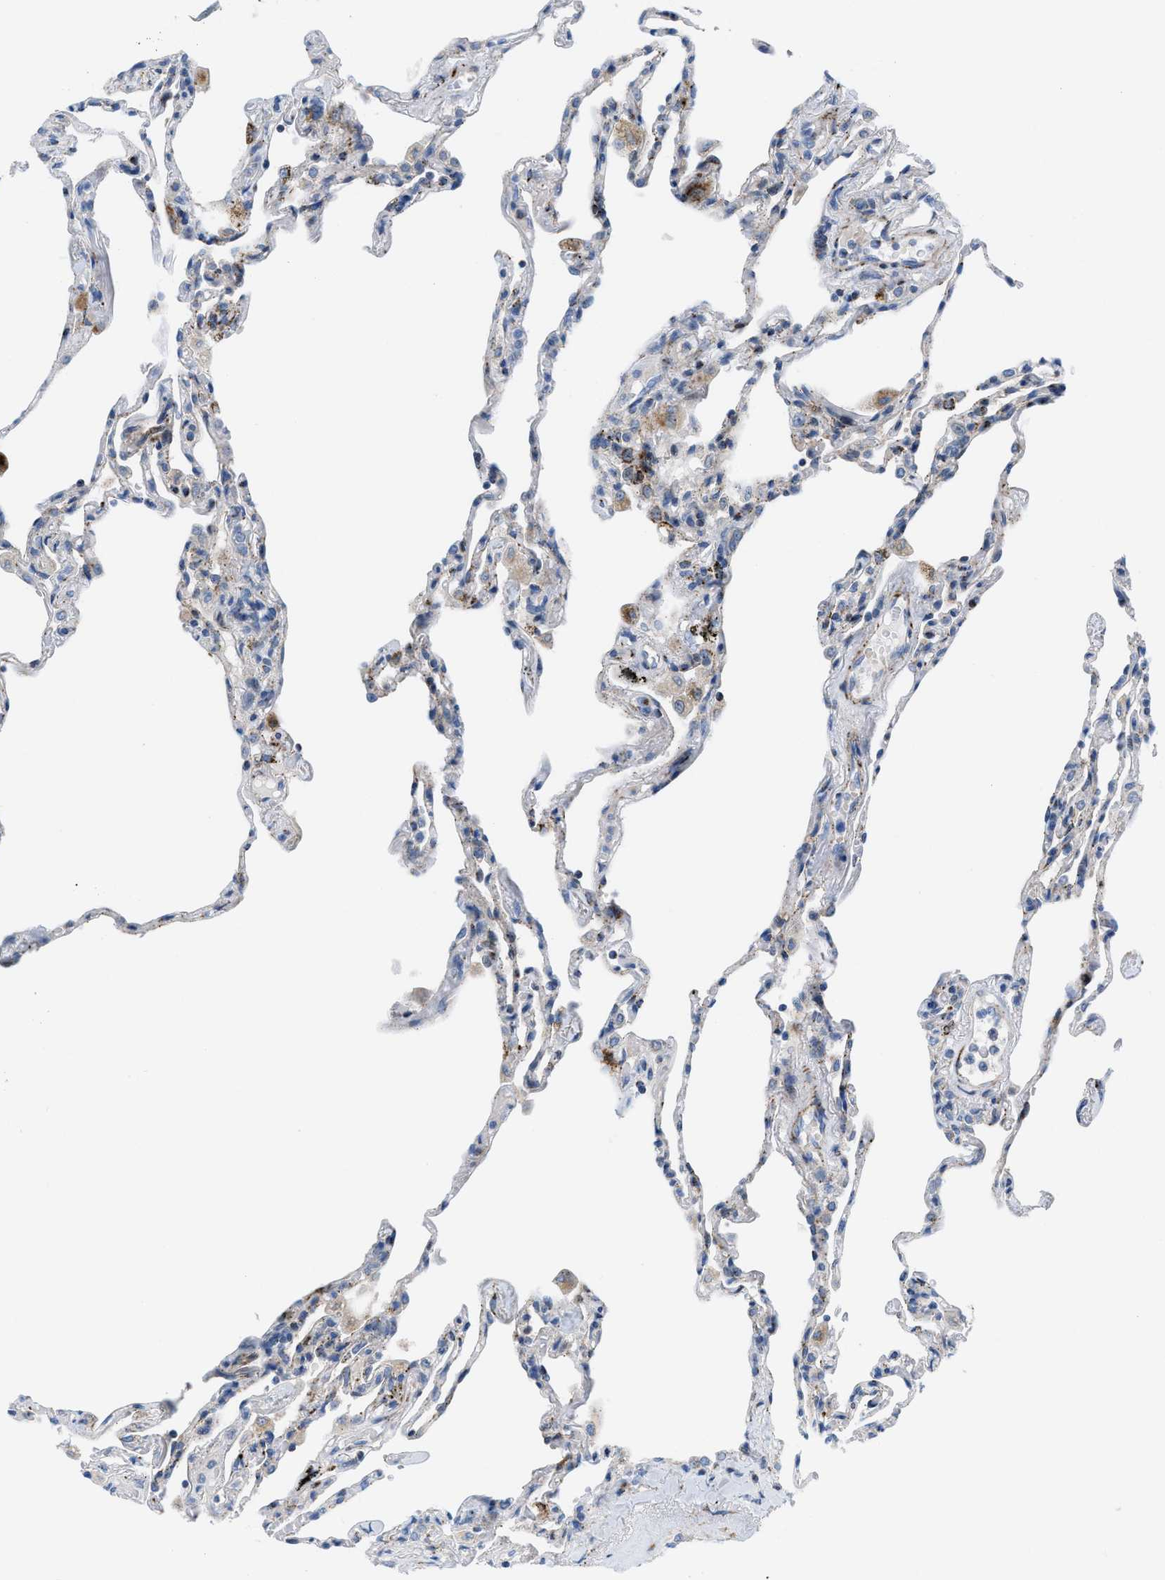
{"staining": {"intensity": "weak", "quantity": "<25%", "location": "cytoplasmic/membranous"}, "tissue": "lung", "cell_type": "Alveolar cells", "image_type": "normal", "snomed": [{"axis": "morphology", "description": "Normal tissue, NOS"}, {"axis": "topography", "description": "Lung"}], "caption": "Alveolar cells show no significant protein expression in unremarkable lung. (DAB immunohistochemistry (IHC) with hematoxylin counter stain).", "gene": "RBBP9", "patient": {"sex": "male", "age": 59}}